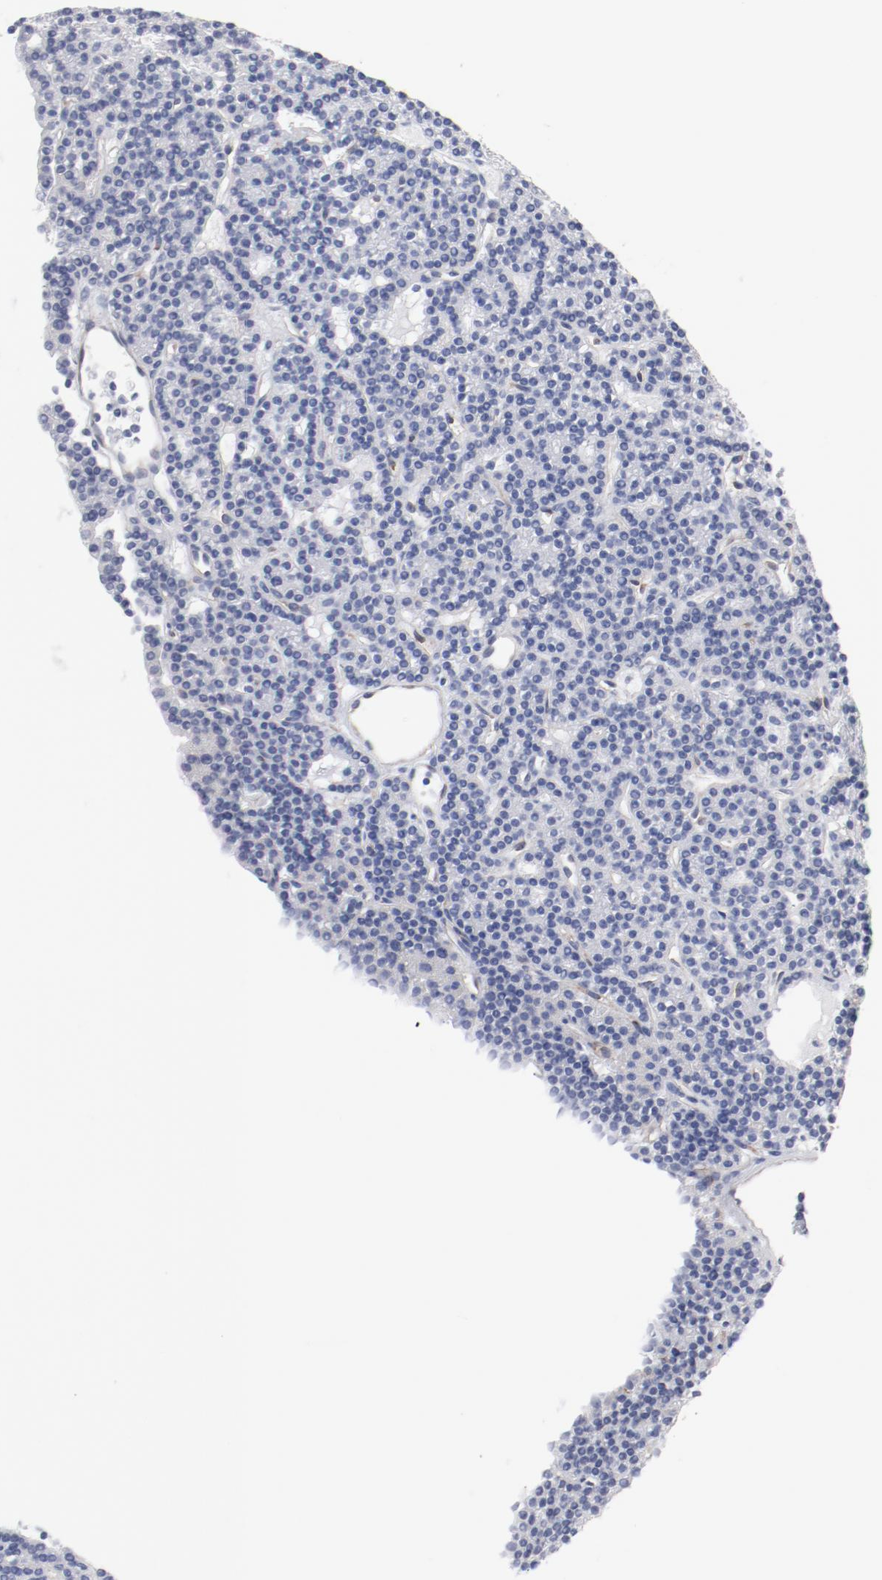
{"staining": {"intensity": "negative", "quantity": "none", "location": "none"}, "tissue": "parathyroid gland", "cell_type": "Glandular cells", "image_type": "normal", "snomed": [{"axis": "morphology", "description": "Normal tissue, NOS"}, {"axis": "topography", "description": "Parathyroid gland"}], "caption": "Immunohistochemistry of benign human parathyroid gland displays no staining in glandular cells. The staining is performed using DAB (3,3'-diaminobenzidine) brown chromogen with nuclei counter-stained in using hematoxylin.", "gene": "SHANK3", "patient": {"sex": "female", "age": 45}}